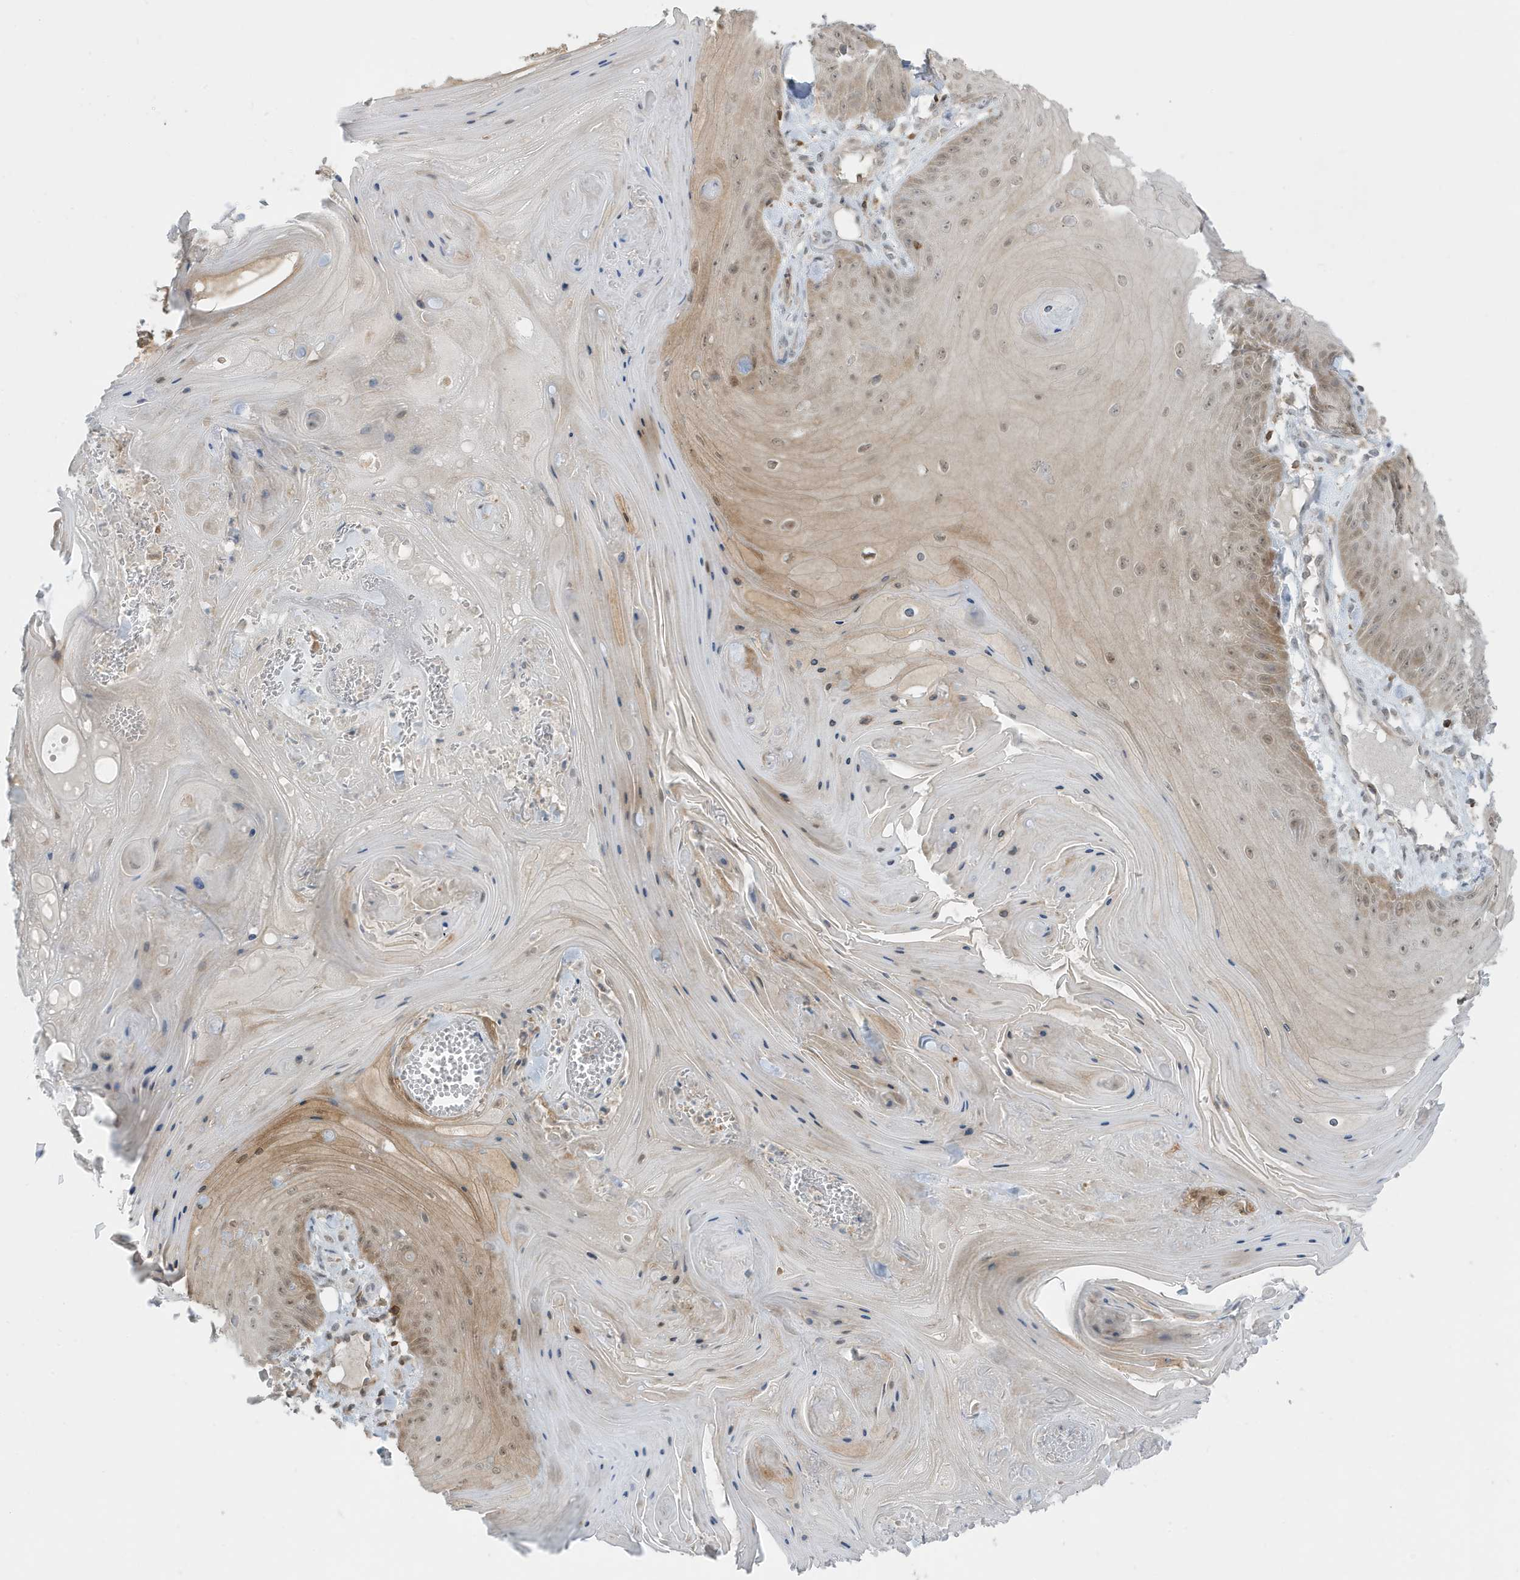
{"staining": {"intensity": "weak", "quantity": "25%-75%", "location": "cytoplasmic/membranous"}, "tissue": "skin cancer", "cell_type": "Tumor cells", "image_type": "cancer", "snomed": [{"axis": "morphology", "description": "Squamous cell carcinoma, NOS"}, {"axis": "topography", "description": "Skin"}], "caption": "Skin squamous cell carcinoma stained for a protein (brown) shows weak cytoplasmic/membranous positive expression in about 25%-75% of tumor cells.", "gene": "OGA", "patient": {"sex": "male", "age": 74}}